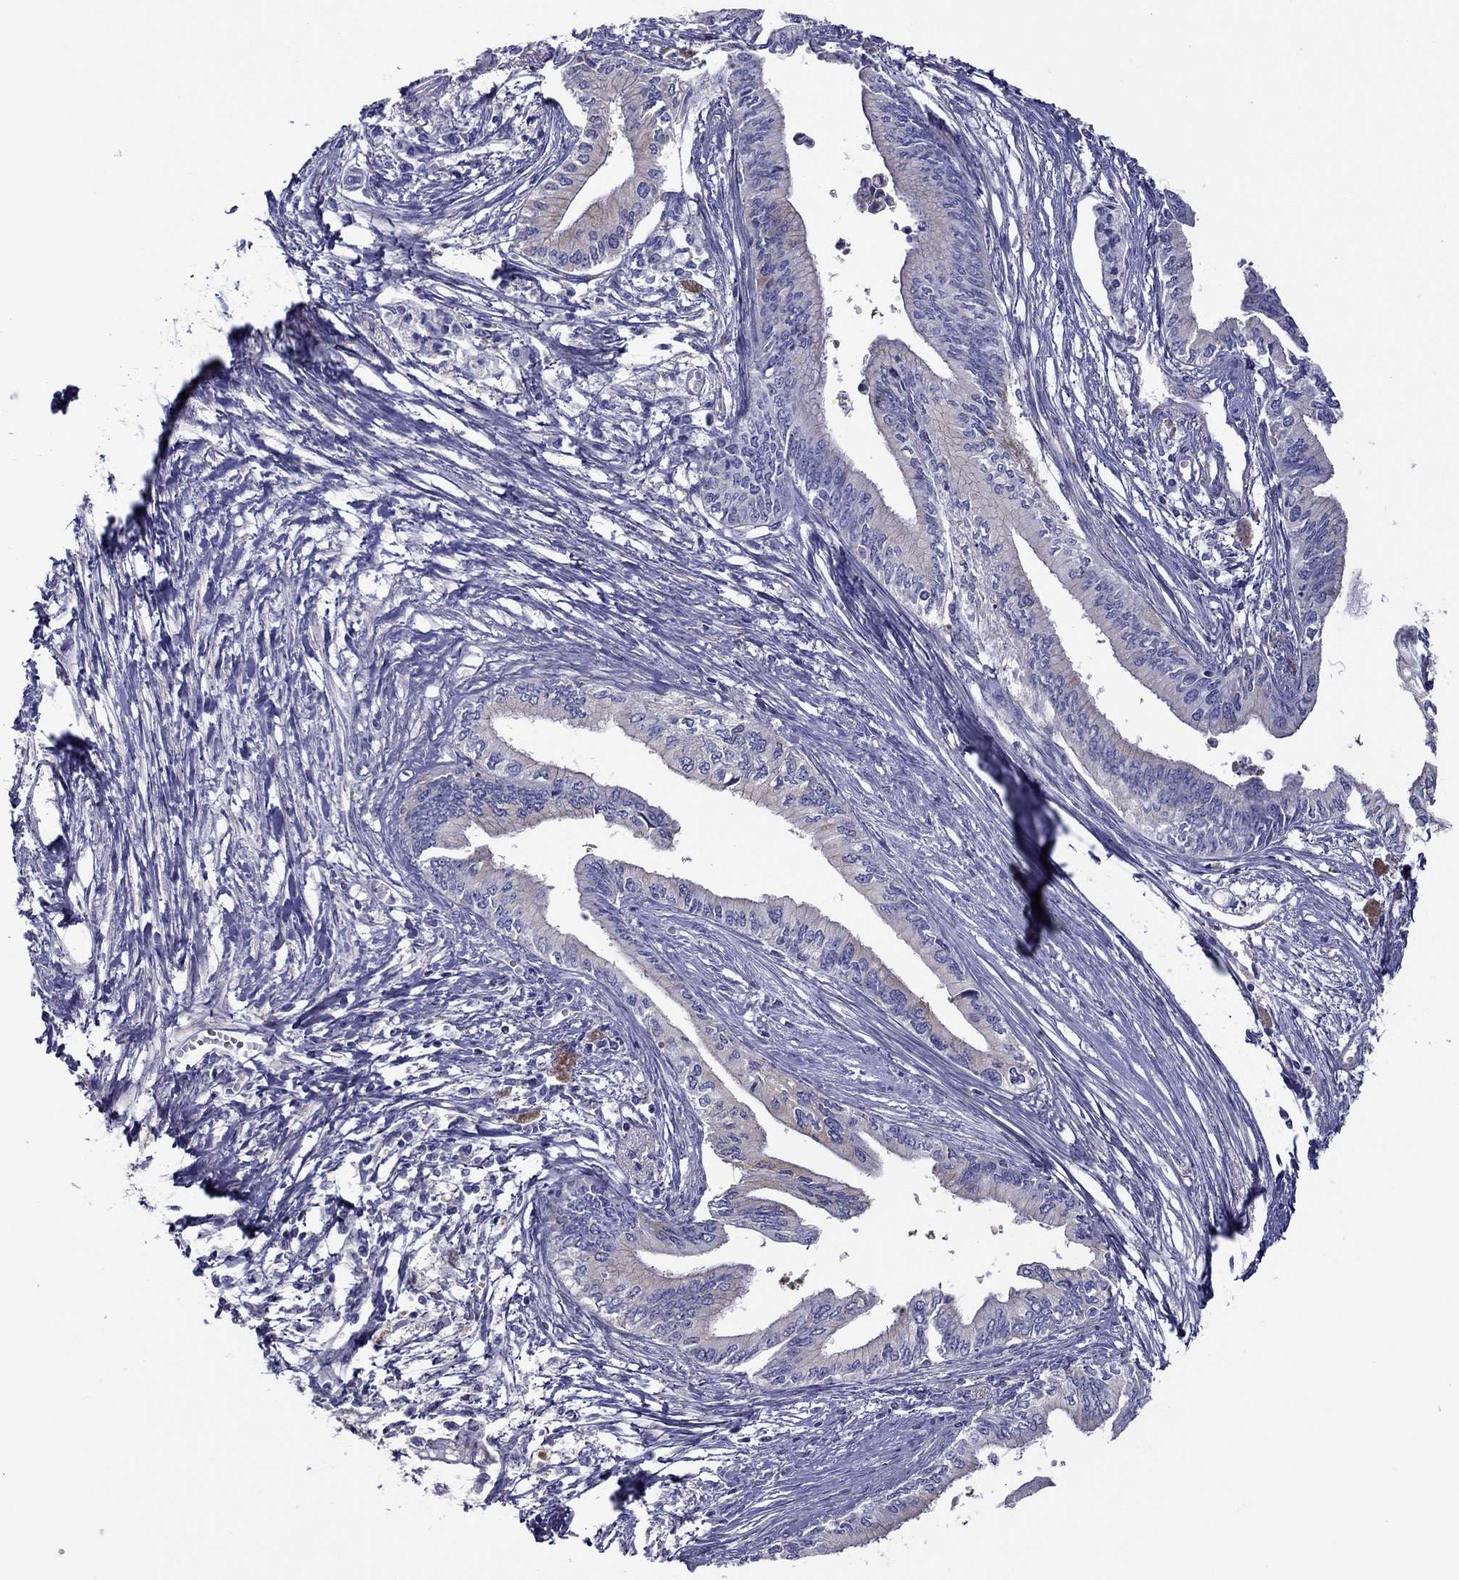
{"staining": {"intensity": "negative", "quantity": "none", "location": "none"}, "tissue": "pancreatic cancer", "cell_type": "Tumor cells", "image_type": "cancer", "snomed": [{"axis": "morphology", "description": "Adenocarcinoma, NOS"}, {"axis": "topography", "description": "Pancreas"}], "caption": "Pancreatic adenocarcinoma was stained to show a protein in brown. There is no significant staining in tumor cells.", "gene": "ALOX15B", "patient": {"sex": "female", "age": 61}}